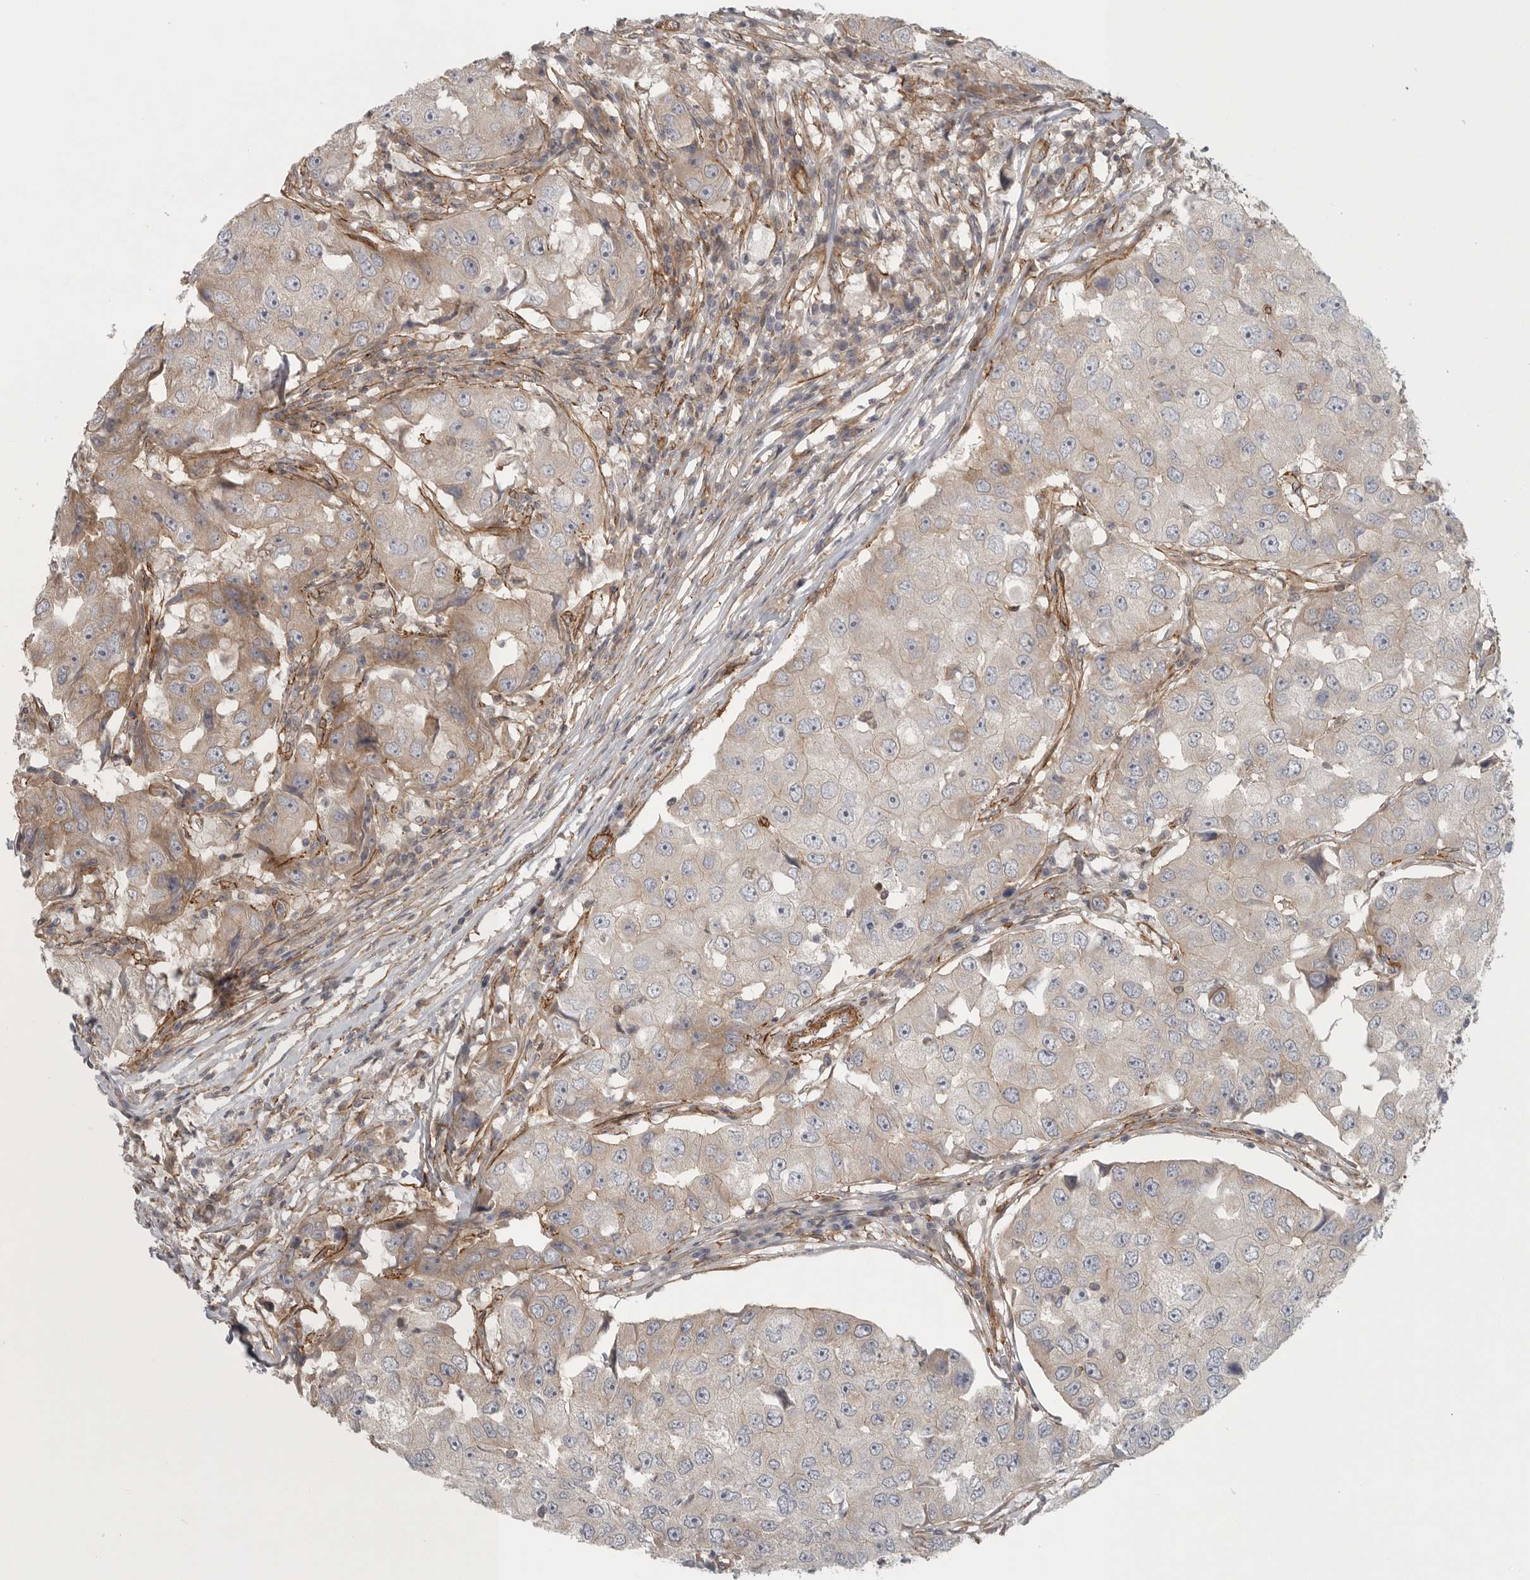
{"staining": {"intensity": "moderate", "quantity": "<25%", "location": "cytoplasmic/membranous"}, "tissue": "breast cancer", "cell_type": "Tumor cells", "image_type": "cancer", "snomed": [{"axis": "morphology", "description": "Duct carcinoma"}, {"axis": "topography", "description": "Breast"}], "caption": "Moderate cytoplasmic/membranous protein positivity is appreciated in approximately <25% of tumor cells in intraductal carcinoma (breast). (Stains: DAB (3,3'-diaminobenzidine) in brown, nuclei in blue, Microscopy: brightfield microscopy at high magnification).", "gene": "LONRF1", "patient": {"sex": "female", "age": 27}}